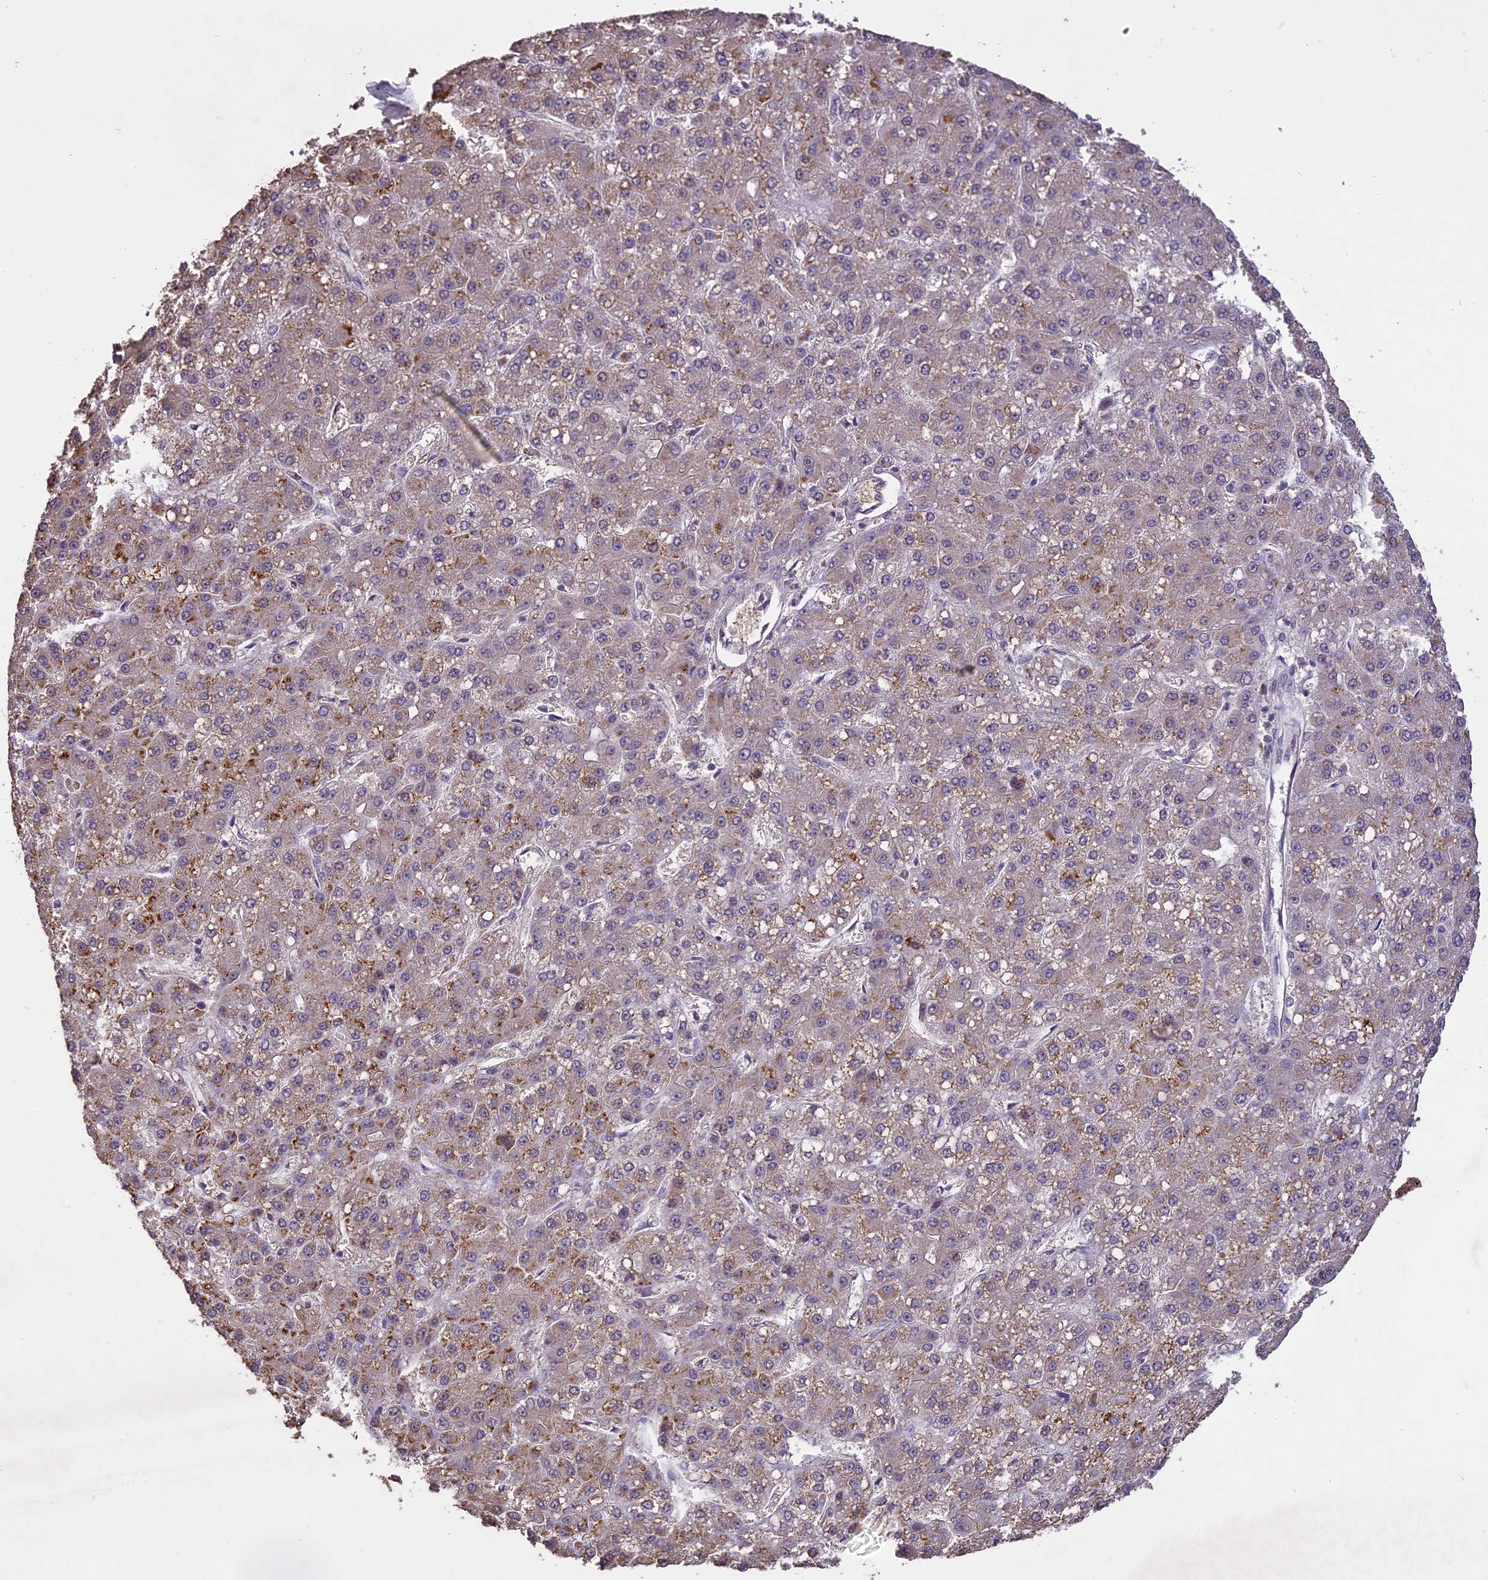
{"staining": {"intensity": "weak", "quantity": "<25%", "location": "cytoplasmic/membranous"}, "tissue": "liver cancer", "cell_type": "Tumor cells", "image_type": "cancer", "snomed": [{"axis": "morphology", "description": "Carcinoma, Hepatocellular, NOS"}, {"axis": "topography", "description": "Liver"}], "caption": "High magnification brightfield microscopy of liver hepatocellular carcinoma stained with DAB (brown) and counterstained with hematoxylin (blue): tumor cells show no significant positivity. (Brightfield microscopy of DAB immunohistochemistry (IHC) at high magnification).", "gene": "TIGD7", "patient": {"sex": "male", "age": 67}}